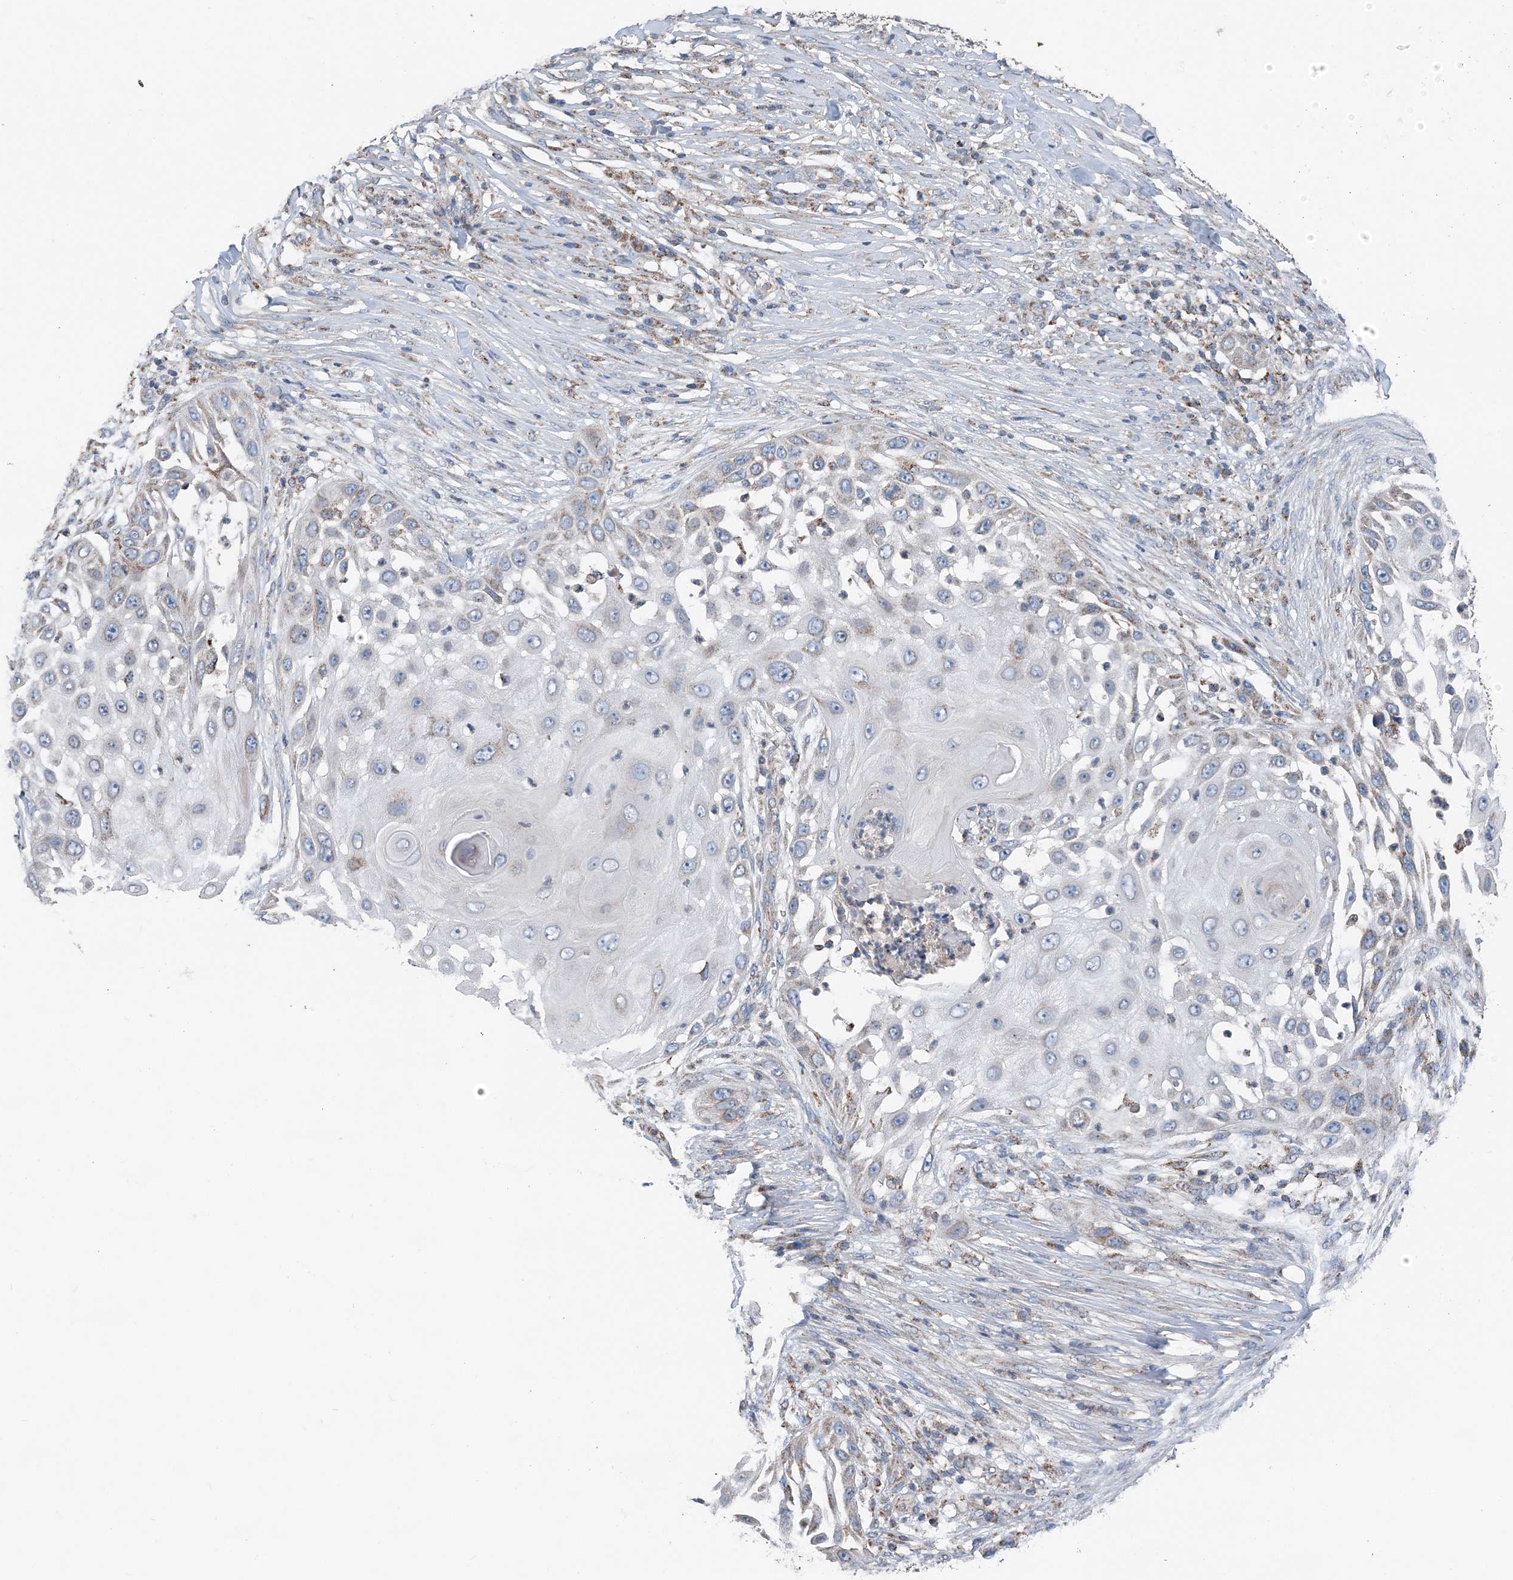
{"staining": {"intensity": "negative", "quantity": "none", "location": "none"}, "tissue": "skin cancer", "cell_type": "Tumor cells", "image_type": "cancer", "snomed": [{"axis": "morphology", "description": "Squamous cell carcinoma, NOS"}, {"axis": "topography", "description": "Skin"}], "caption": "IHC micrograph of squamous cell carcinoma (skin) stained for a protein (brown), which shows no positivity in tumor cells.", "gene": "SPRY2", "patient": {"sex": "female", "age": 44}}